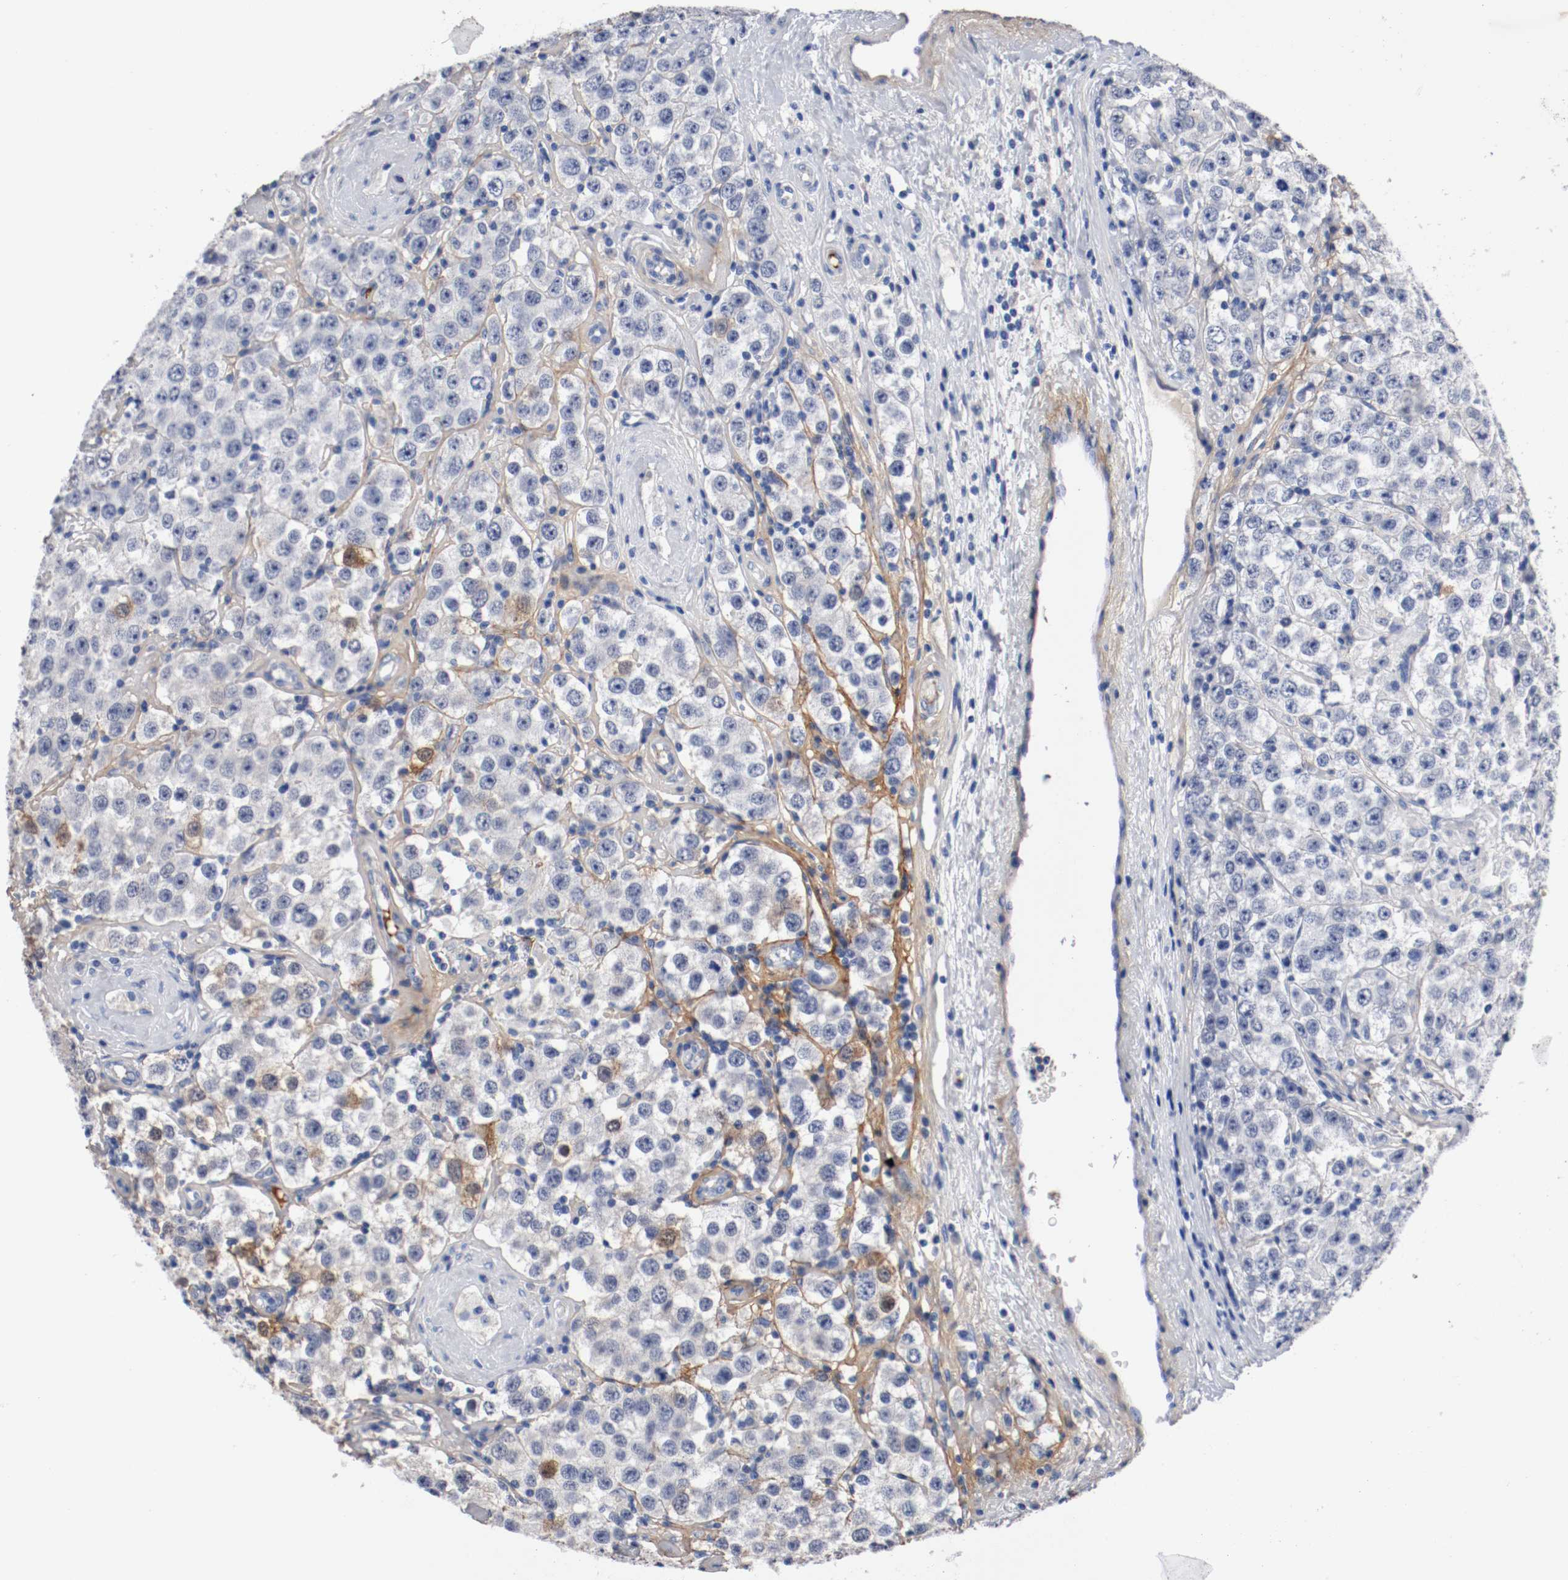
{"staining": {"intensity": "moderate", "quantity": "25%-75%", "location": "cytoplasmic/membranous"}, "tissue": "testis cancer", "cell_type": "Tumor cells", "image_type": "cancer", "snomed": [{"axis": "morphology", "description": "Seminoma, NOS"}, {"axis": "topography", "description": "Testis"}], "caption": "IHC of testis seminoma exhibits medium levels of moderate cytoplasmic/membranous positivity in approximately 25%-75% of tumor cells.", "gene": "TNC", "patient": {"sex": "male", "age": 52}}